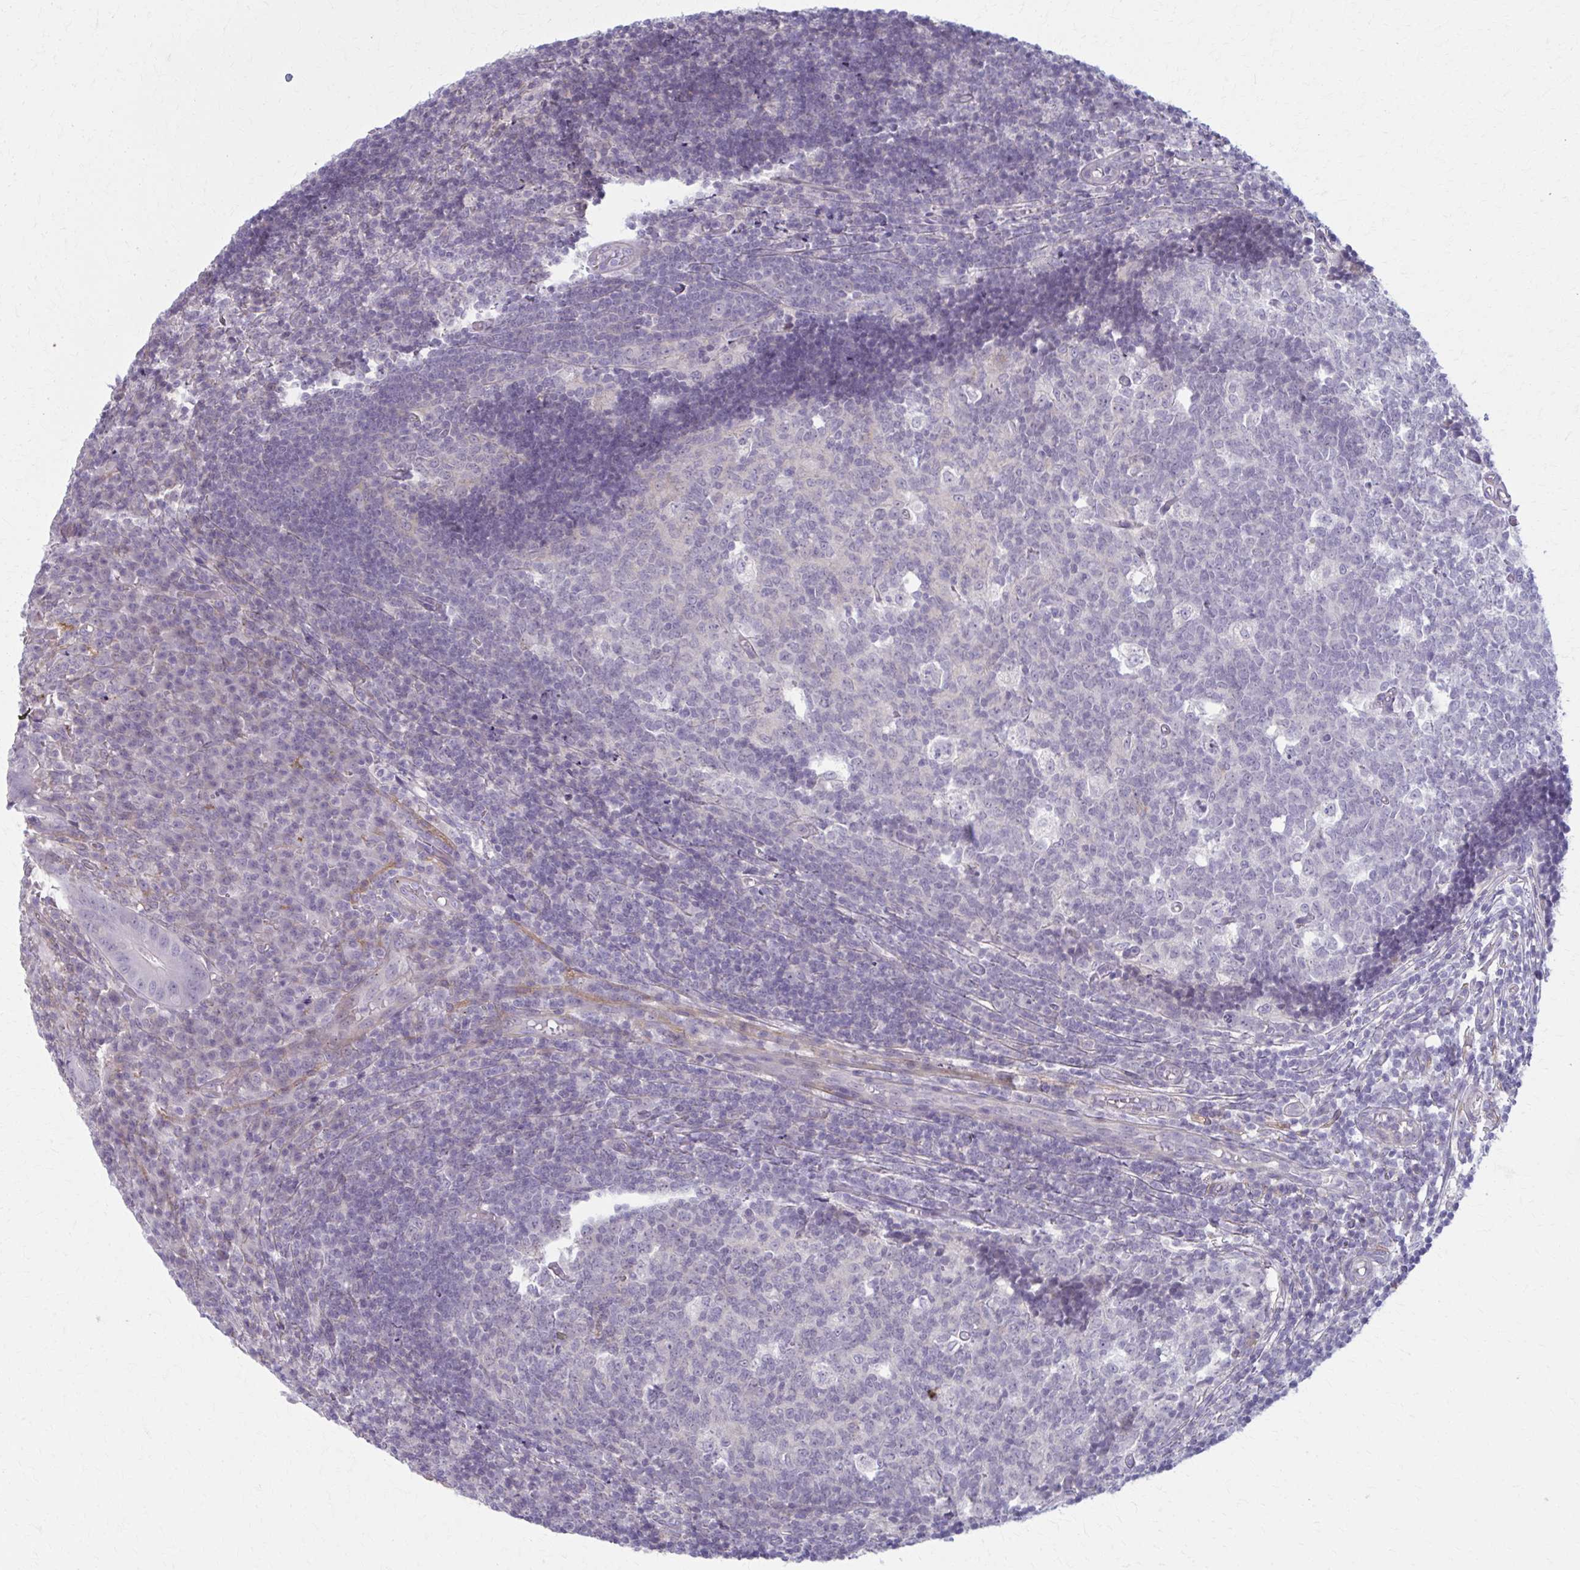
{"staining": {"intensity": "negative", "quantity": "none", "location": "none"}, "tissue": "appendix", "cell_type": "Glandular cells", "image_type": "normal", "snomed": [{"axis": "morphology", "description": "Normal tissue, NOS"}, {"axis": "topography", "description": "Appendix"}], "caption": "Immunohistochemistry (IHC) histopathology image of normal appendix: appendix stained with DAB demonstrates no significant protein staining in glandular cells.", "gene": "NUMBL", "patient": {"sex": "male", "age": 18}}